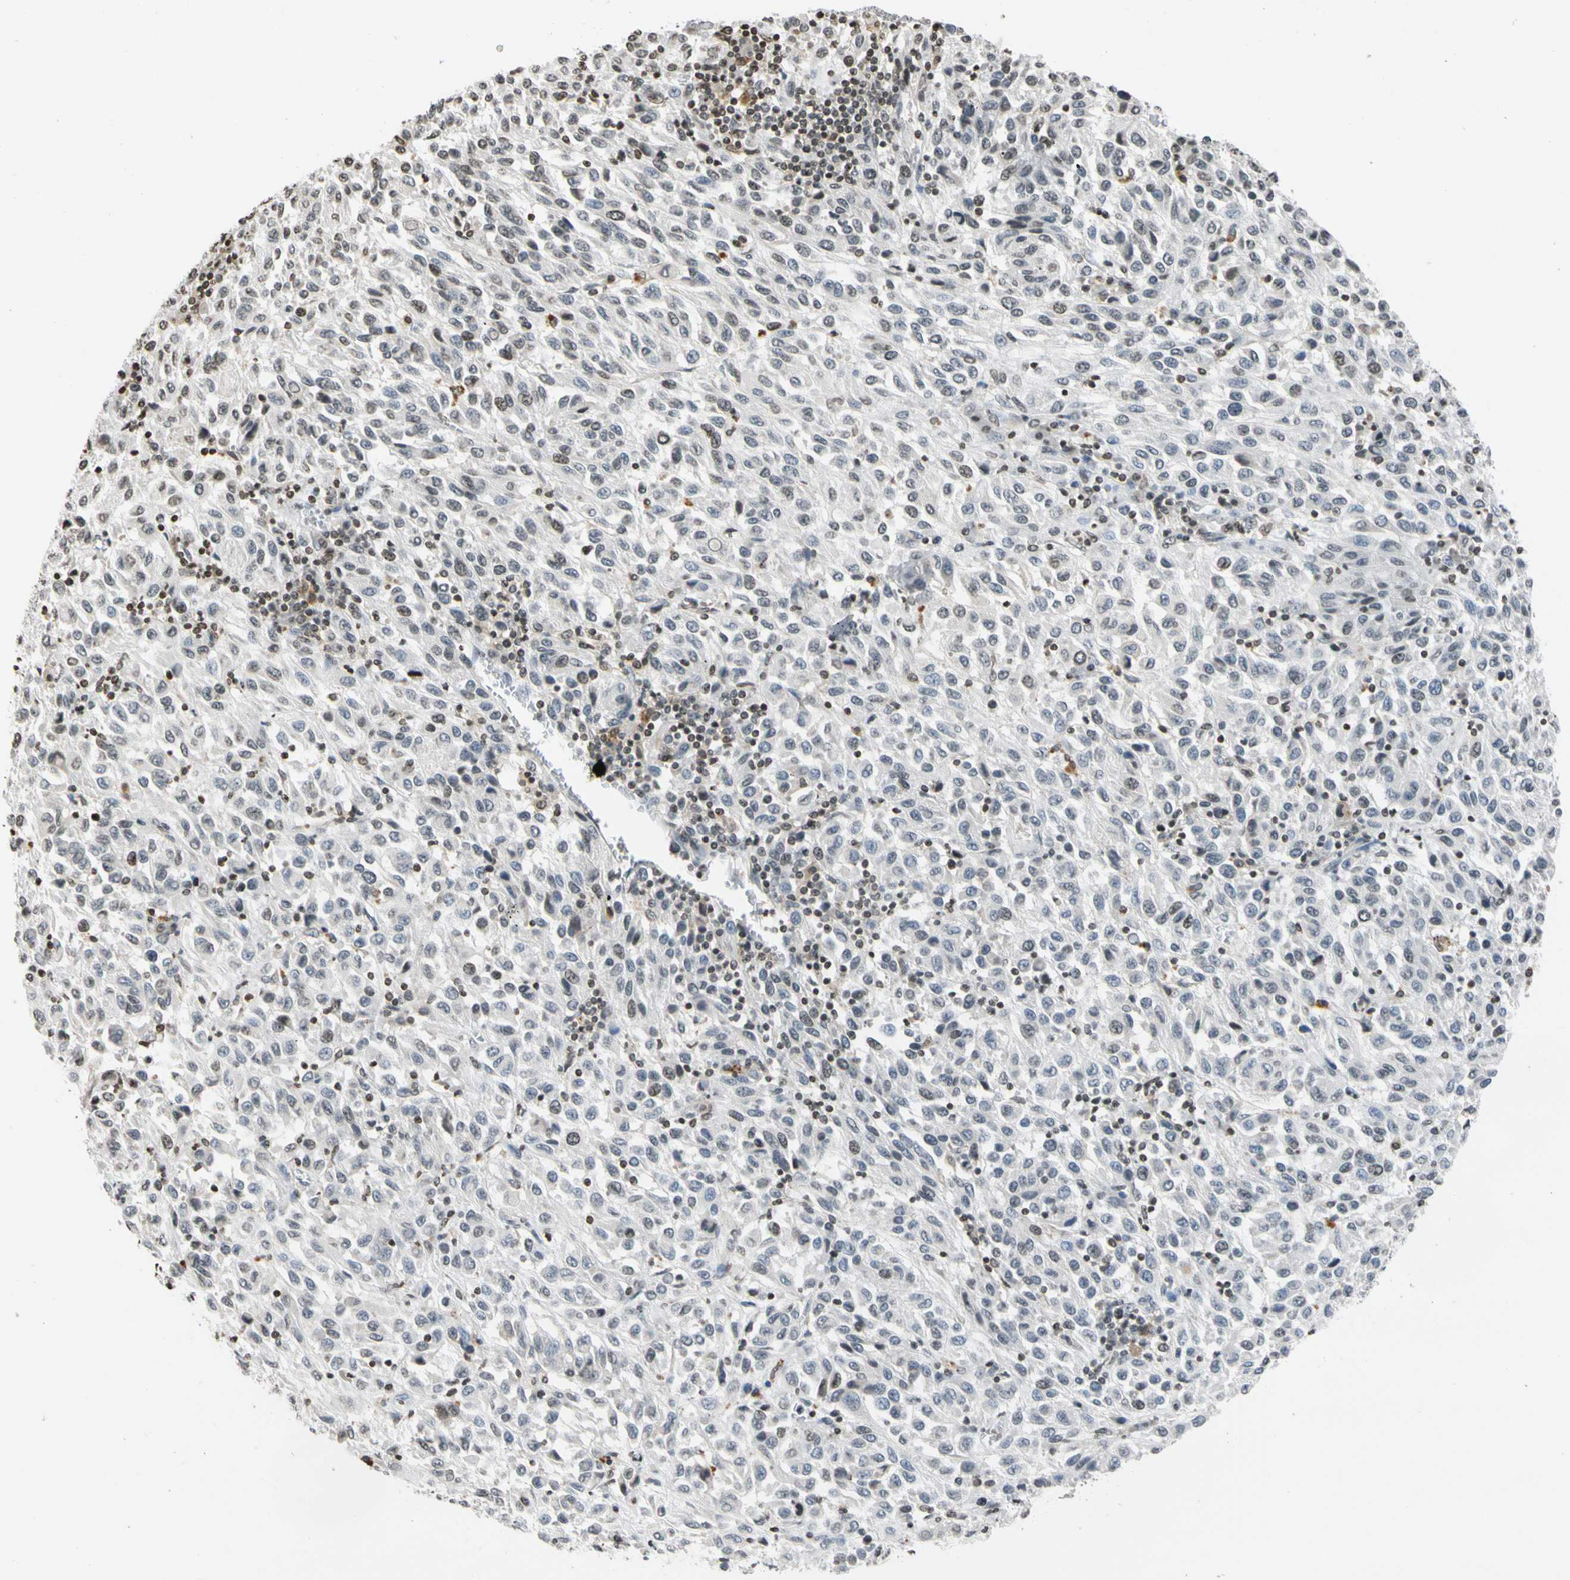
{"staining": {"intensity": "negative", "quantity": "none", "location": "none"}, "tissue": "melanoma", "cell_type": "Tumor cells", "image_type": "cancer", "snomed": [{"axis": "morphology", "description": "Malignant melanoma, Metastatic site"}, {"axis": "topography", "description": "Lung"}], "caption": "Tumor cells are negative for brown protein staining in malignant melanoma (metastatic site).", "gene": "GPX4", "patient": {"sex": "male", "age": 64}}